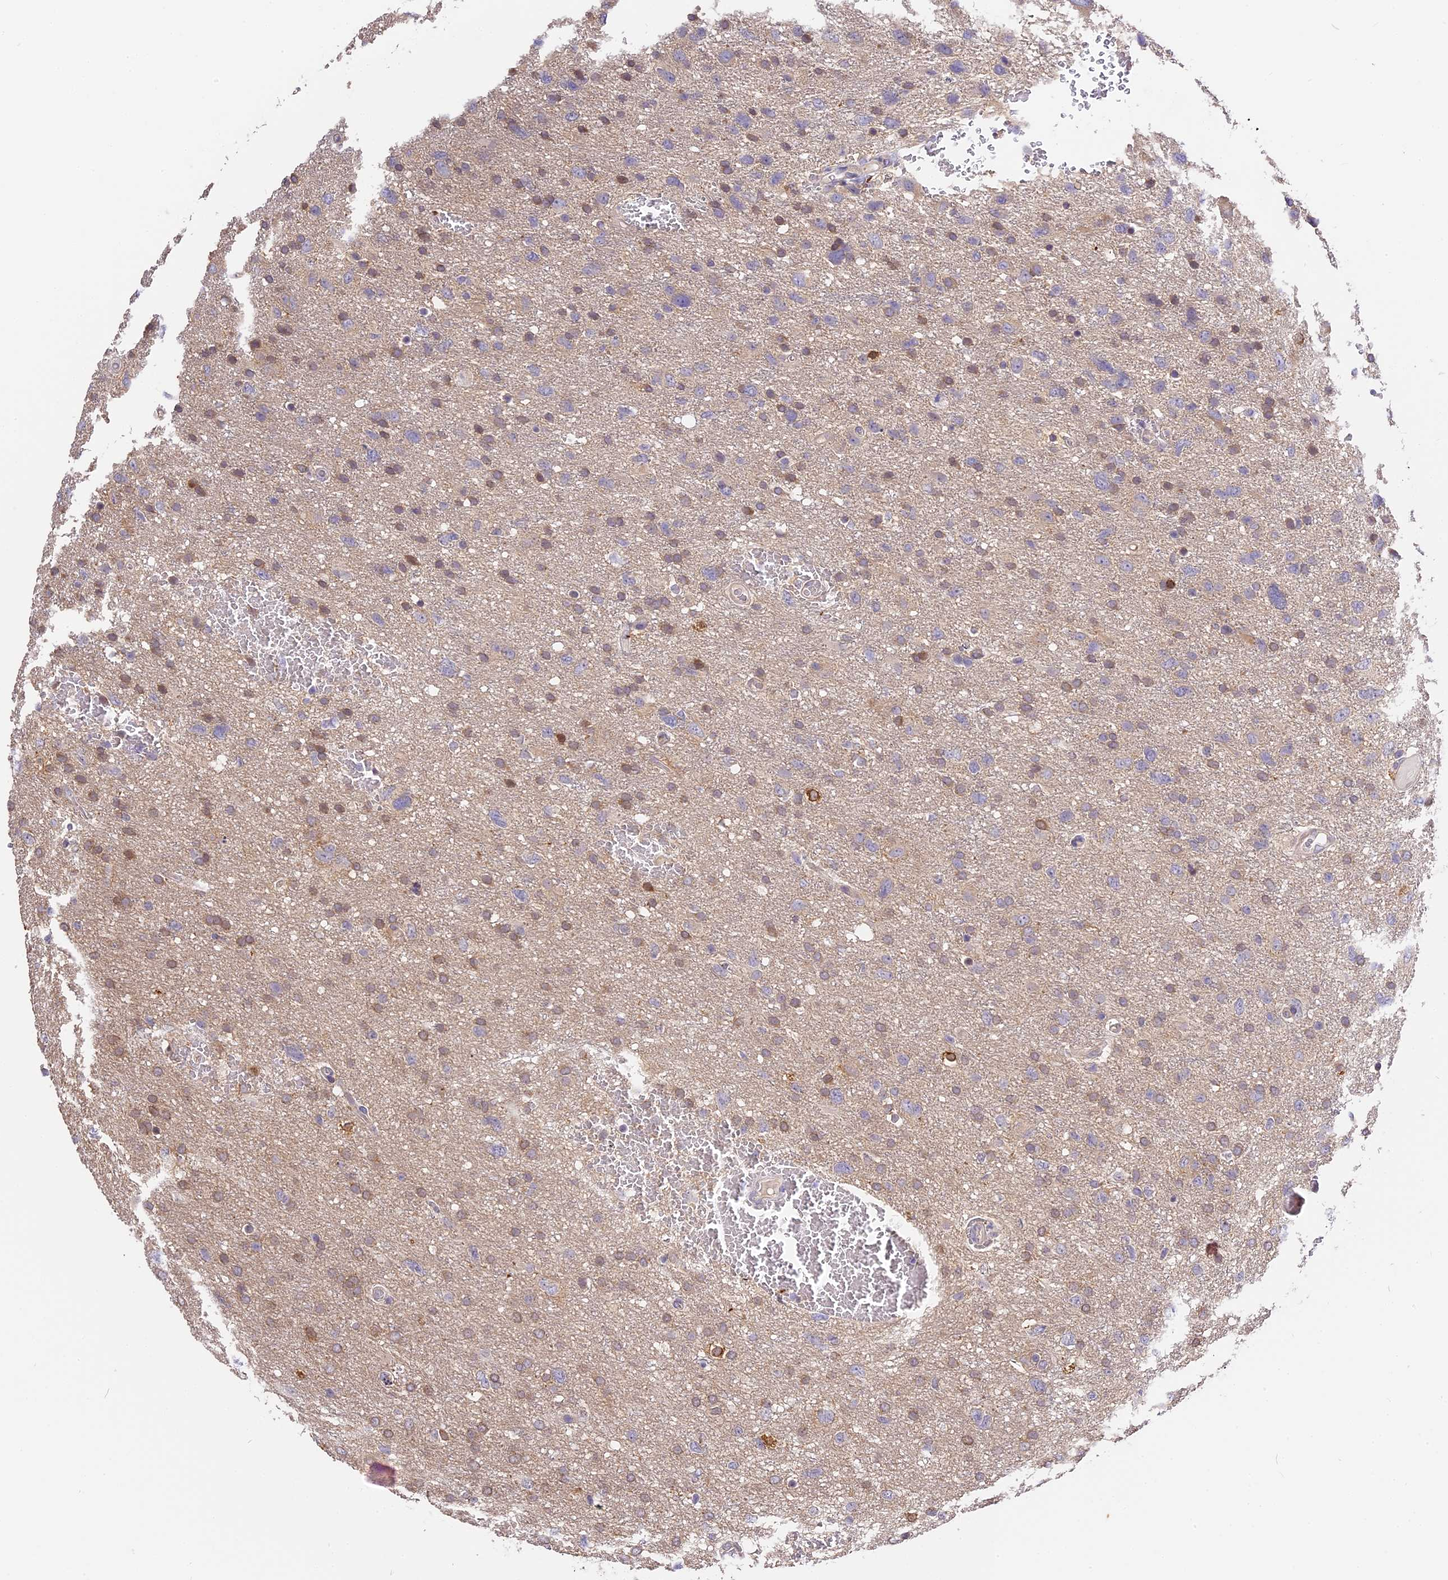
{"staining": {"intensity": "weak", "quantity": "<25%", "location": "cytoplasmic/membranous"}, "tissue": "glioma", "cell_type": "Tumor cells", "image_type": "cancer", "snomed": [{"axis": "morphology", "description": "Glioma, malignant, High grade"}, {"axis": "topography", "description": "Brain"}], "caption": "This is an IHC micrograph of human malignant glioma (high-grade). There is no expression in tumor cells.", "gene": "BSCL2", "patient": {"sex": "male", "age": 61}}